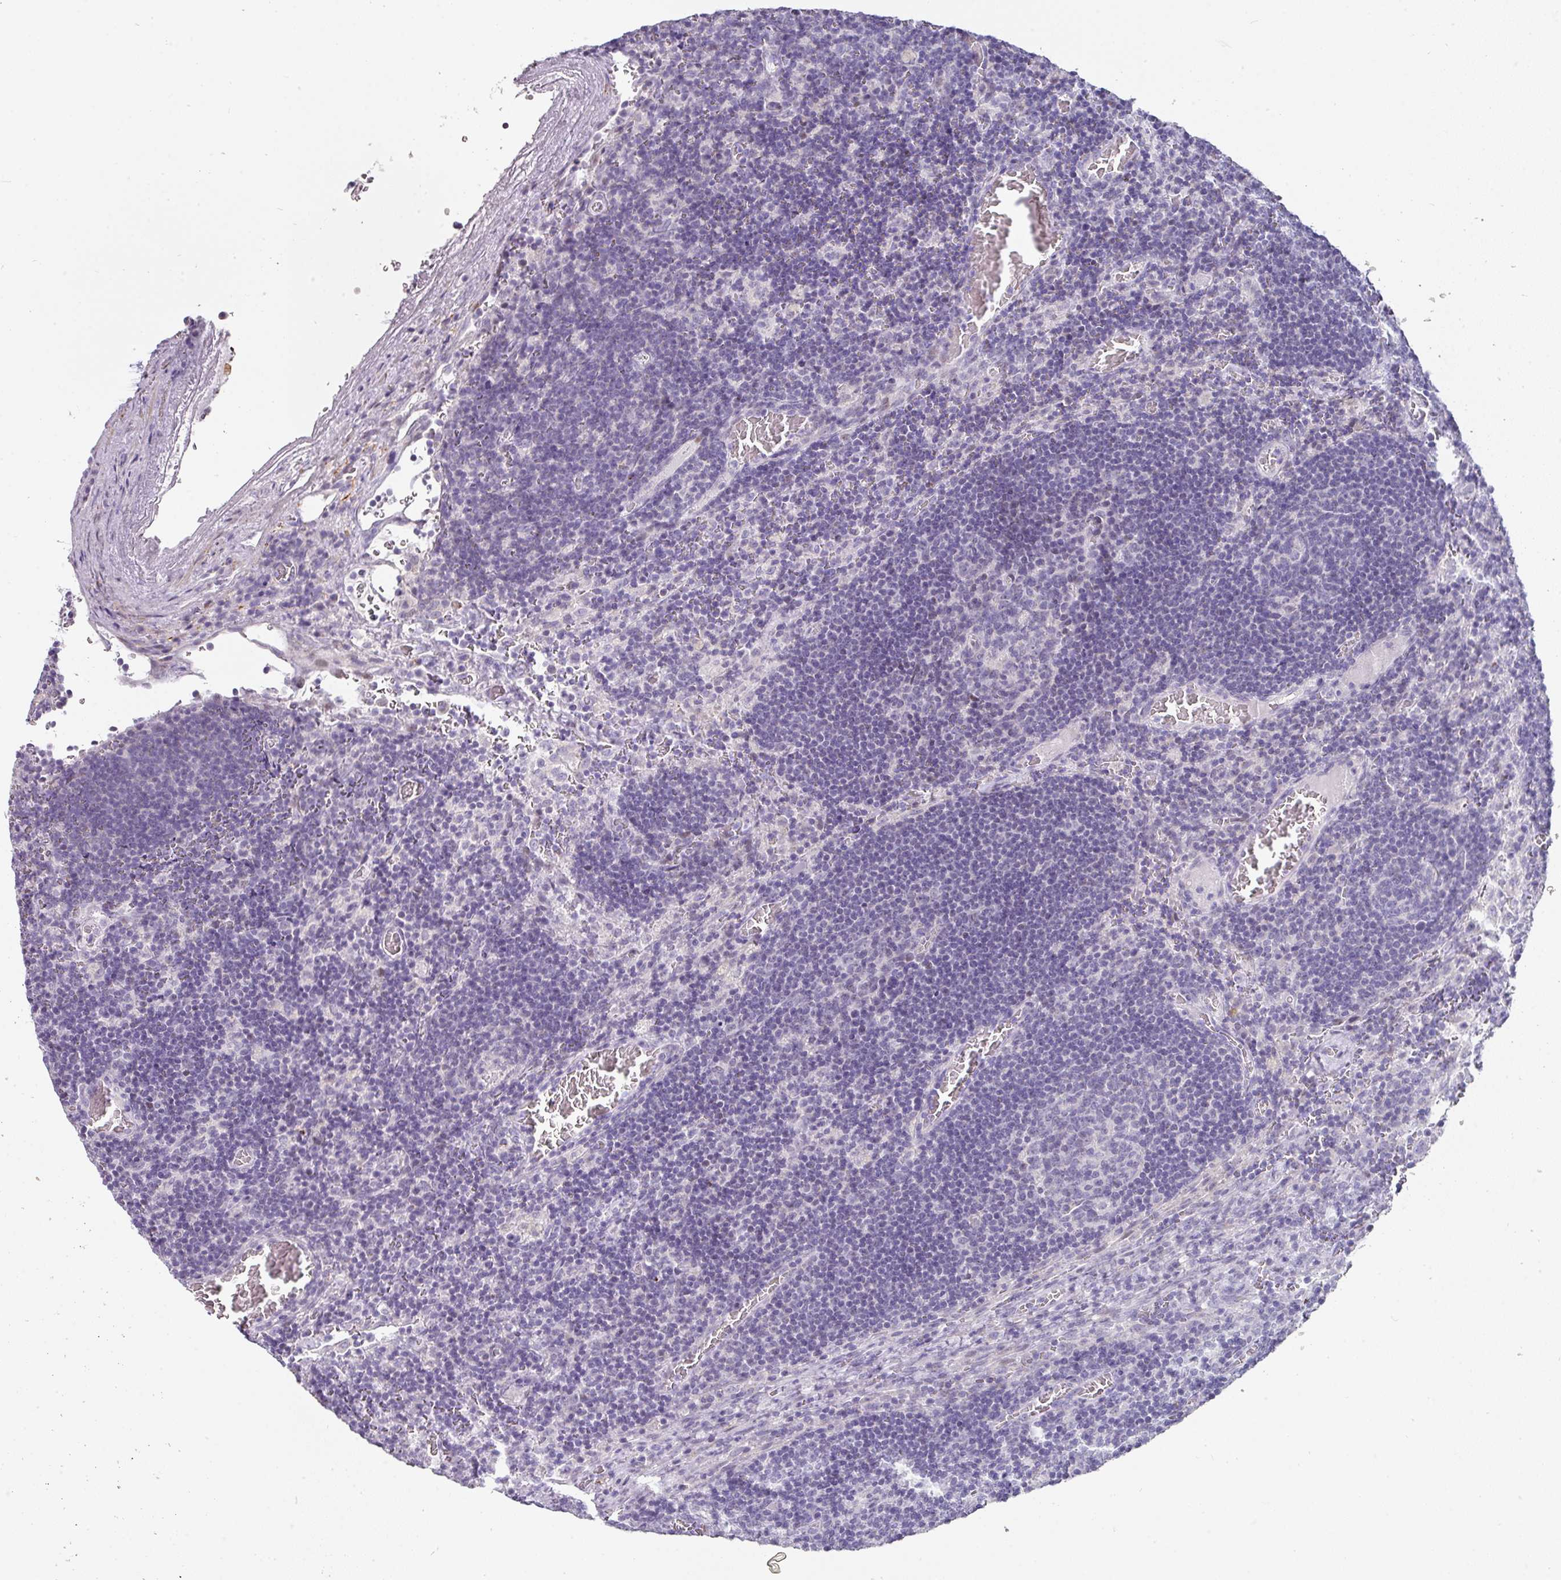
{"staining": {"intensity": "negative", "quantity": "none", "location": "none"}, "tissue": "lymph node", "cell_type": "Germinal center cells", "image_type": "normal", "snomed": [{"axis": "morphology", "description": "Normal tissue, NOS"}, {"axis": "topography", "description": "Lymph node"}], "caption": "Human lymph node stained for a protein using IHC demonstrates no staining in germinal center cells.", "gene": "ANKRD29", "patient": {"sex": "male", "age": 50}}